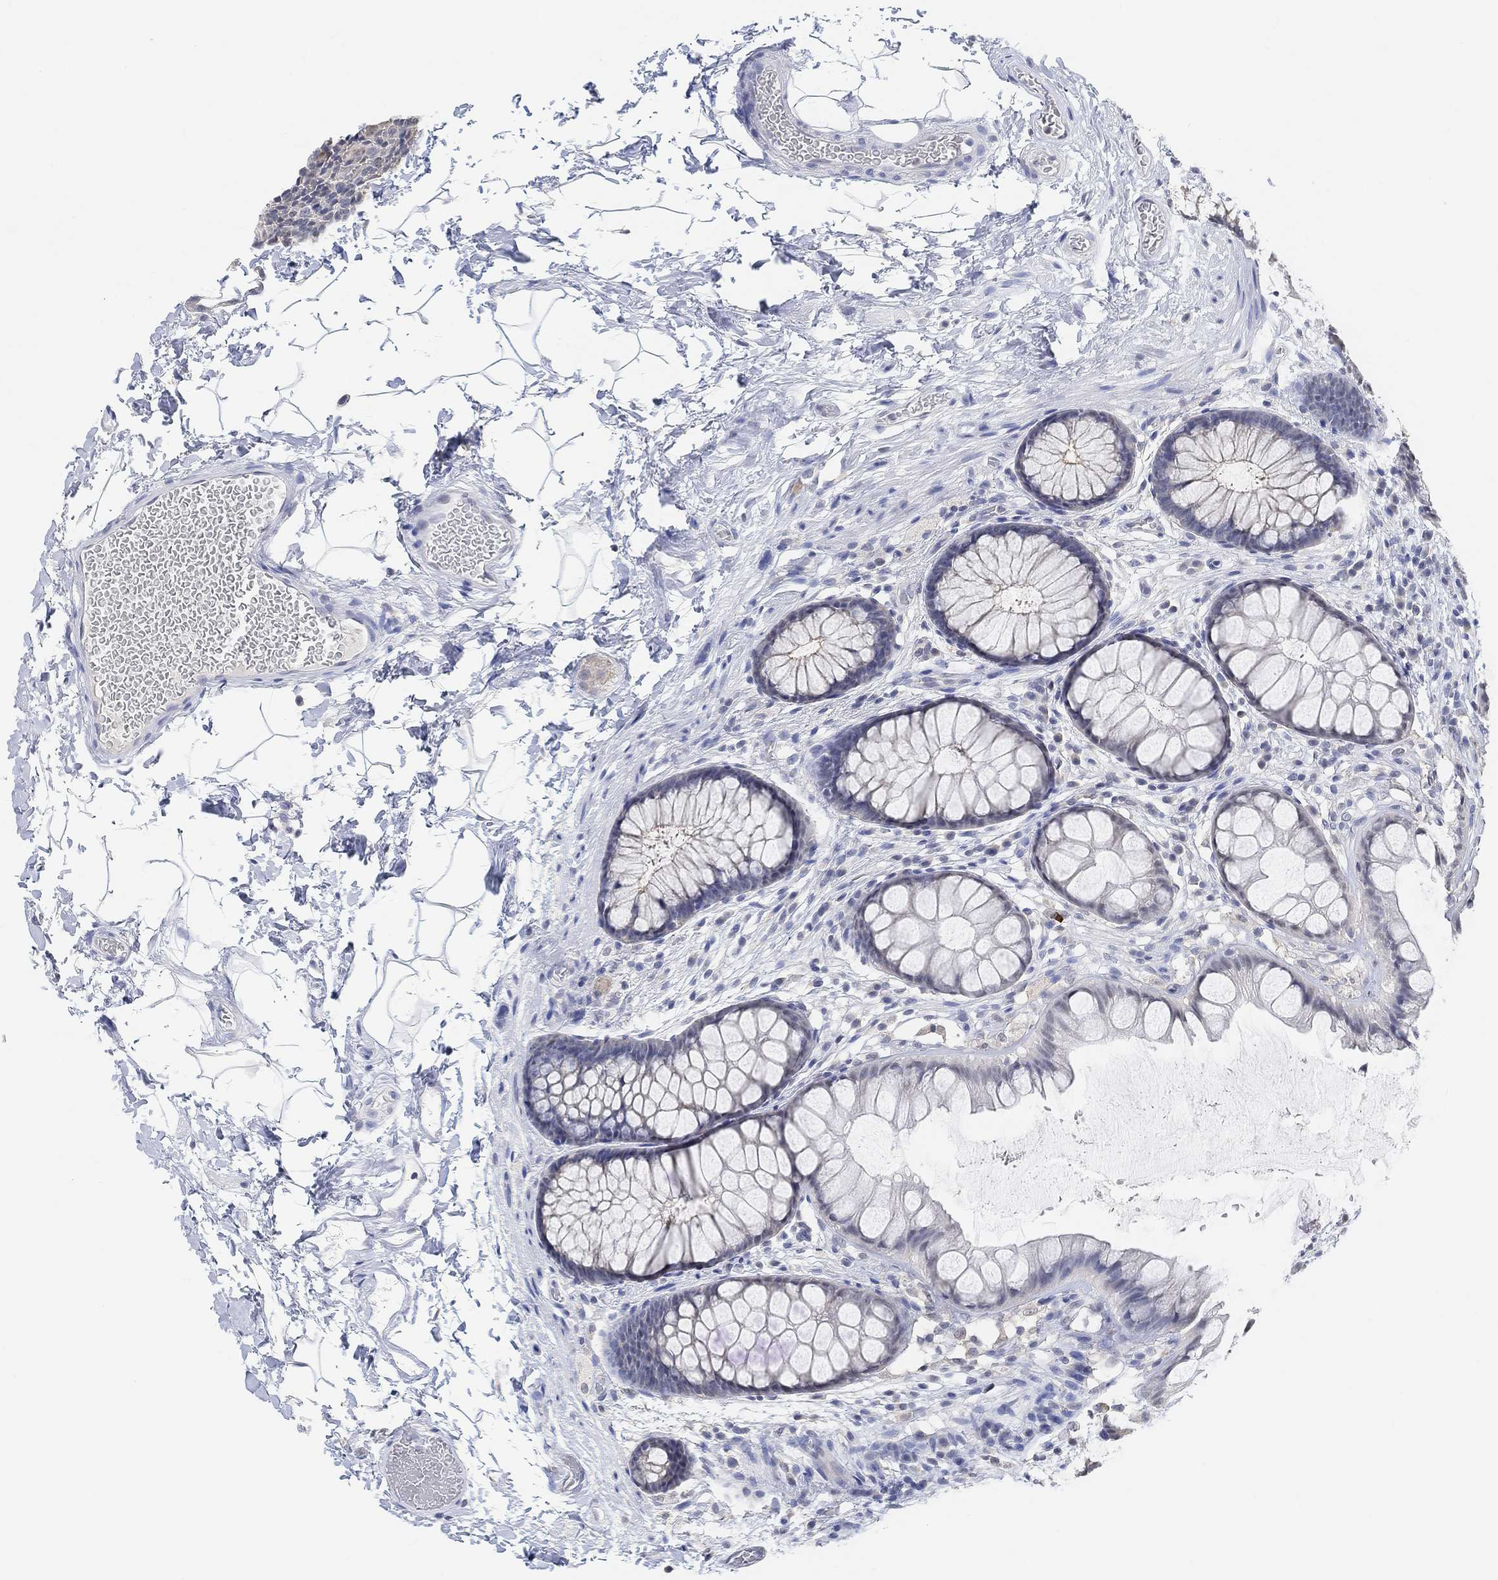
{"staining": {"intensity": "negative", "quantity": "none", "location": "none"}, "tissue": "rectum", "cell_type": "Glandular cells", "image_type": "normal", "snomed": [{"axis": "morphology", "description": "Normal tissue, NOS"}, {"axis": "topography", "description": "Rectum"}], "caption": "The photomicrograph shows no staining of glandular cells in benign rectum. The staining is performed using DAB (3,3'-diaminobenzidine) brown chromogen with nuclei counter-stained in using hematoxylin.", "gene": "MUC1", "patient": {"sex": "female", "age": 62}}